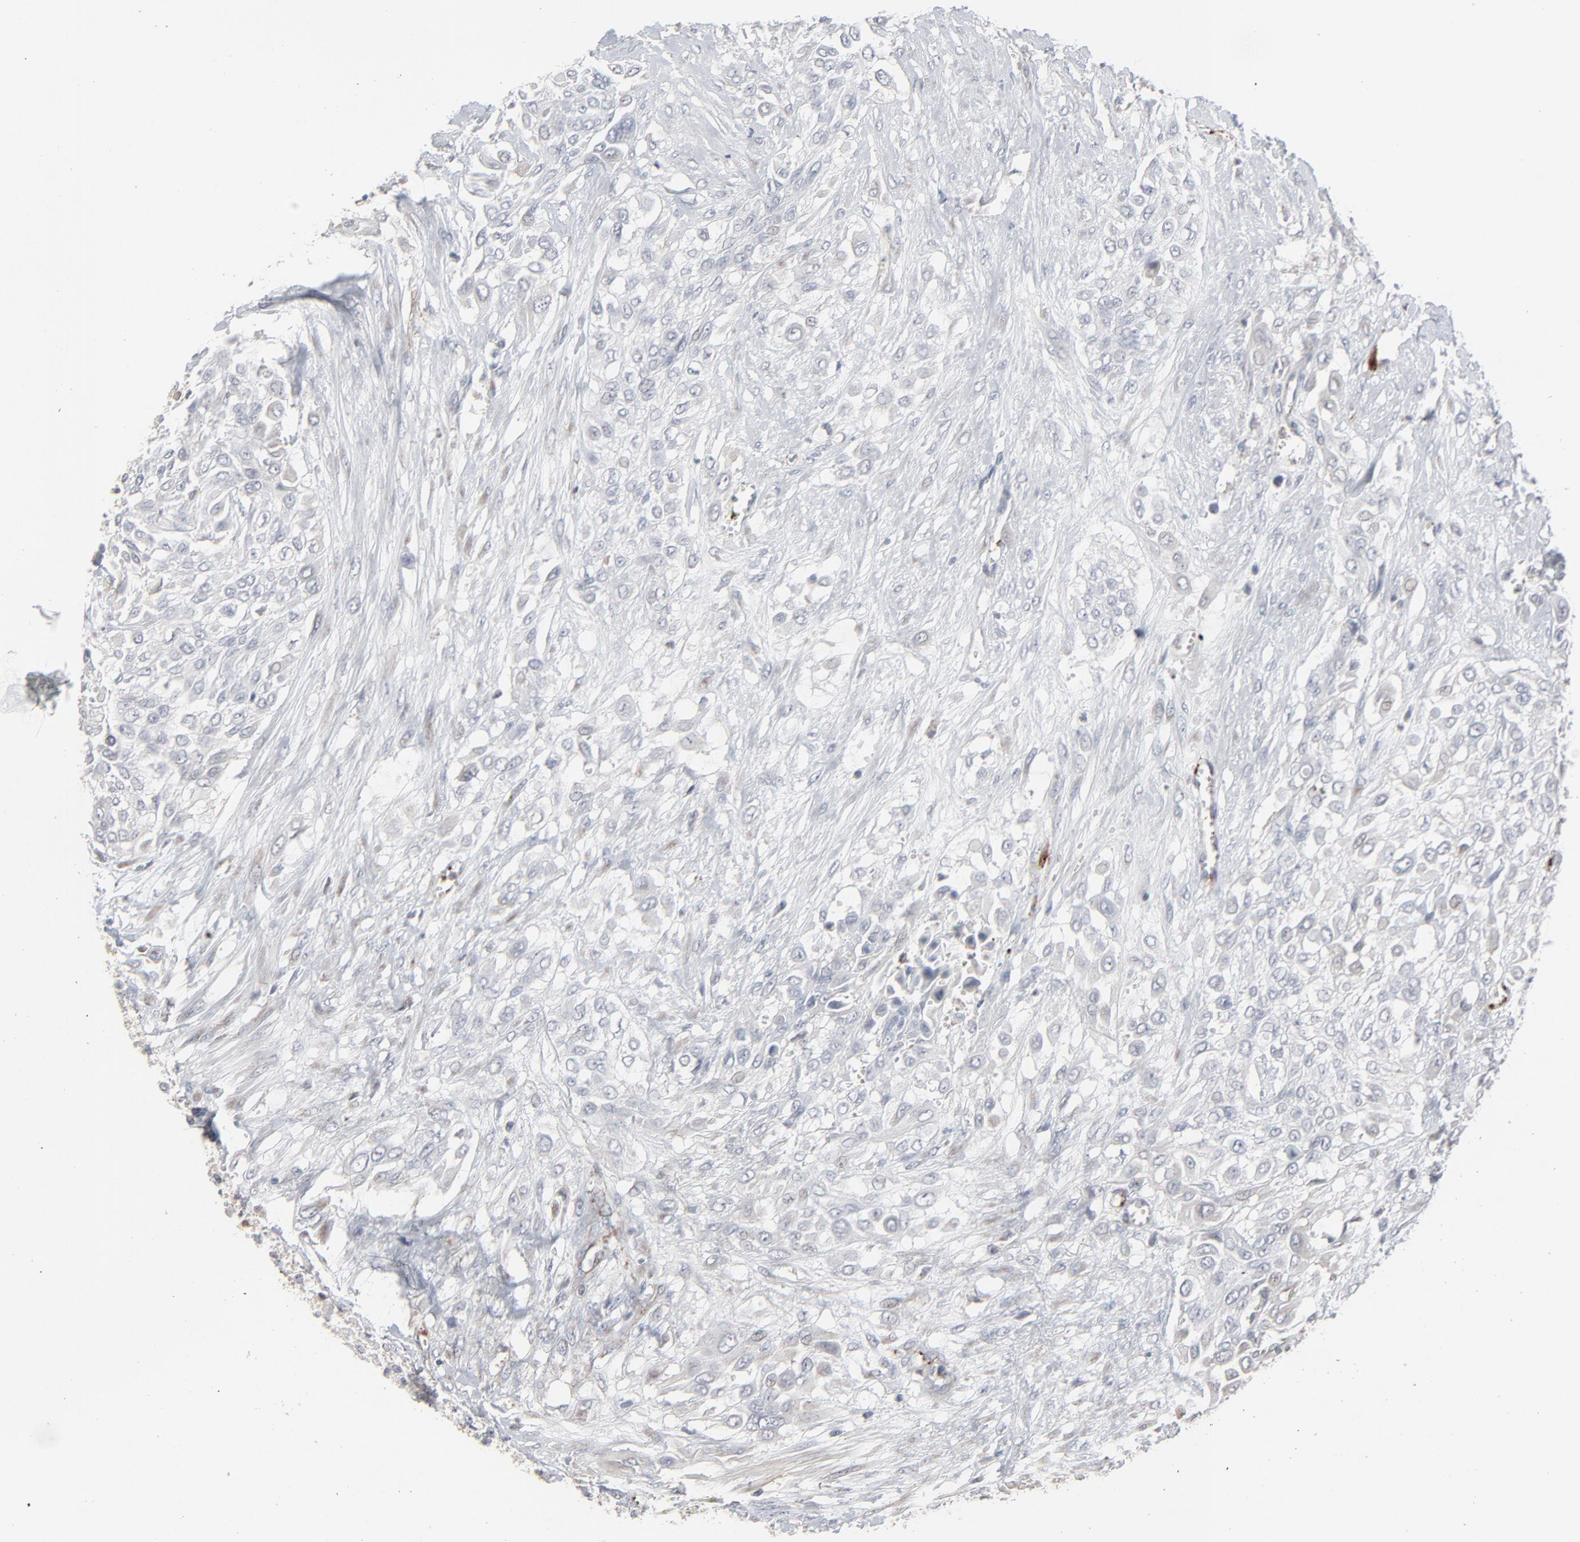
{"staining": {"intensity": "negative", "quantity": "none", "location": "none"}, "tissue": "urothelial cancer", "cell_type": "Tumor cells", "image_type": "cancer", "snomed": [{"axis": "morphology", "description": "Urothelial carcinoma, High grade"}, {"axis": "topography", "description": "Urinary bladder"}], "caption": "Tumor cells show no significant staining in urothelial carcinoma (high-grade).", "gene": "JAM3", "patient": {"sex": "male", "age": 57}}